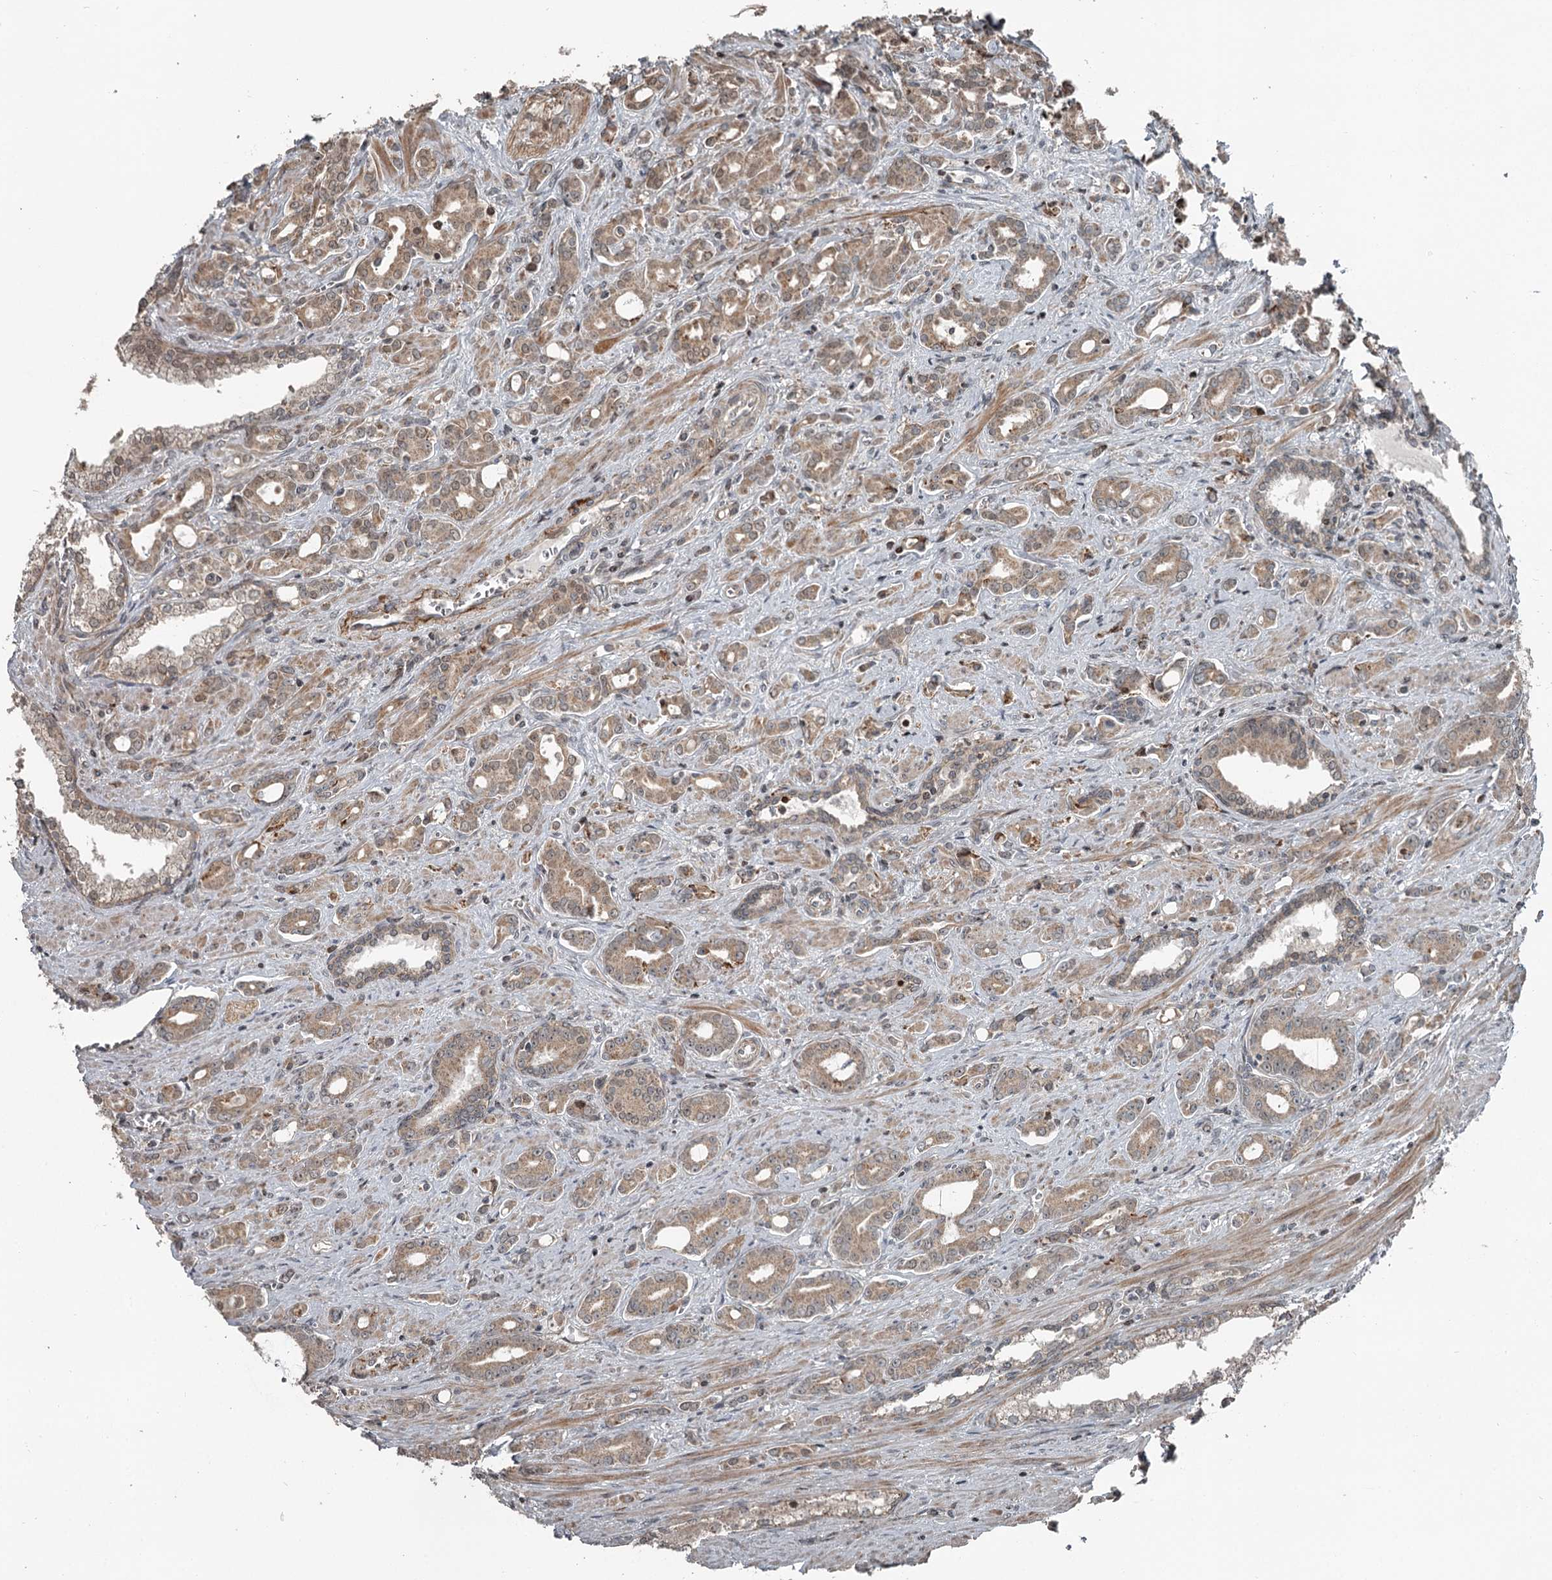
{"staining": {"intensity": "moderate", "quantity": ">75%", "location": "cytoplasmic/membranous,nuclear"}, "tissue": "prostate cancer", "cell_type": "Tumor cells", "image_type": "cancer", "snomed": [{"axis": "morphology", "description": "Adenocarcinoma, High grade"}, {"axis": "topography", "description": "Prostate"}], "caption": "Human prostate cancer stained for a protein (brown) reveals moderate cytoplasmic/membranous and nuclear positive staining in about >75% of tumor cells.", "gene": "RASSF8", "patient": {"sex": "male", "age": 72}}